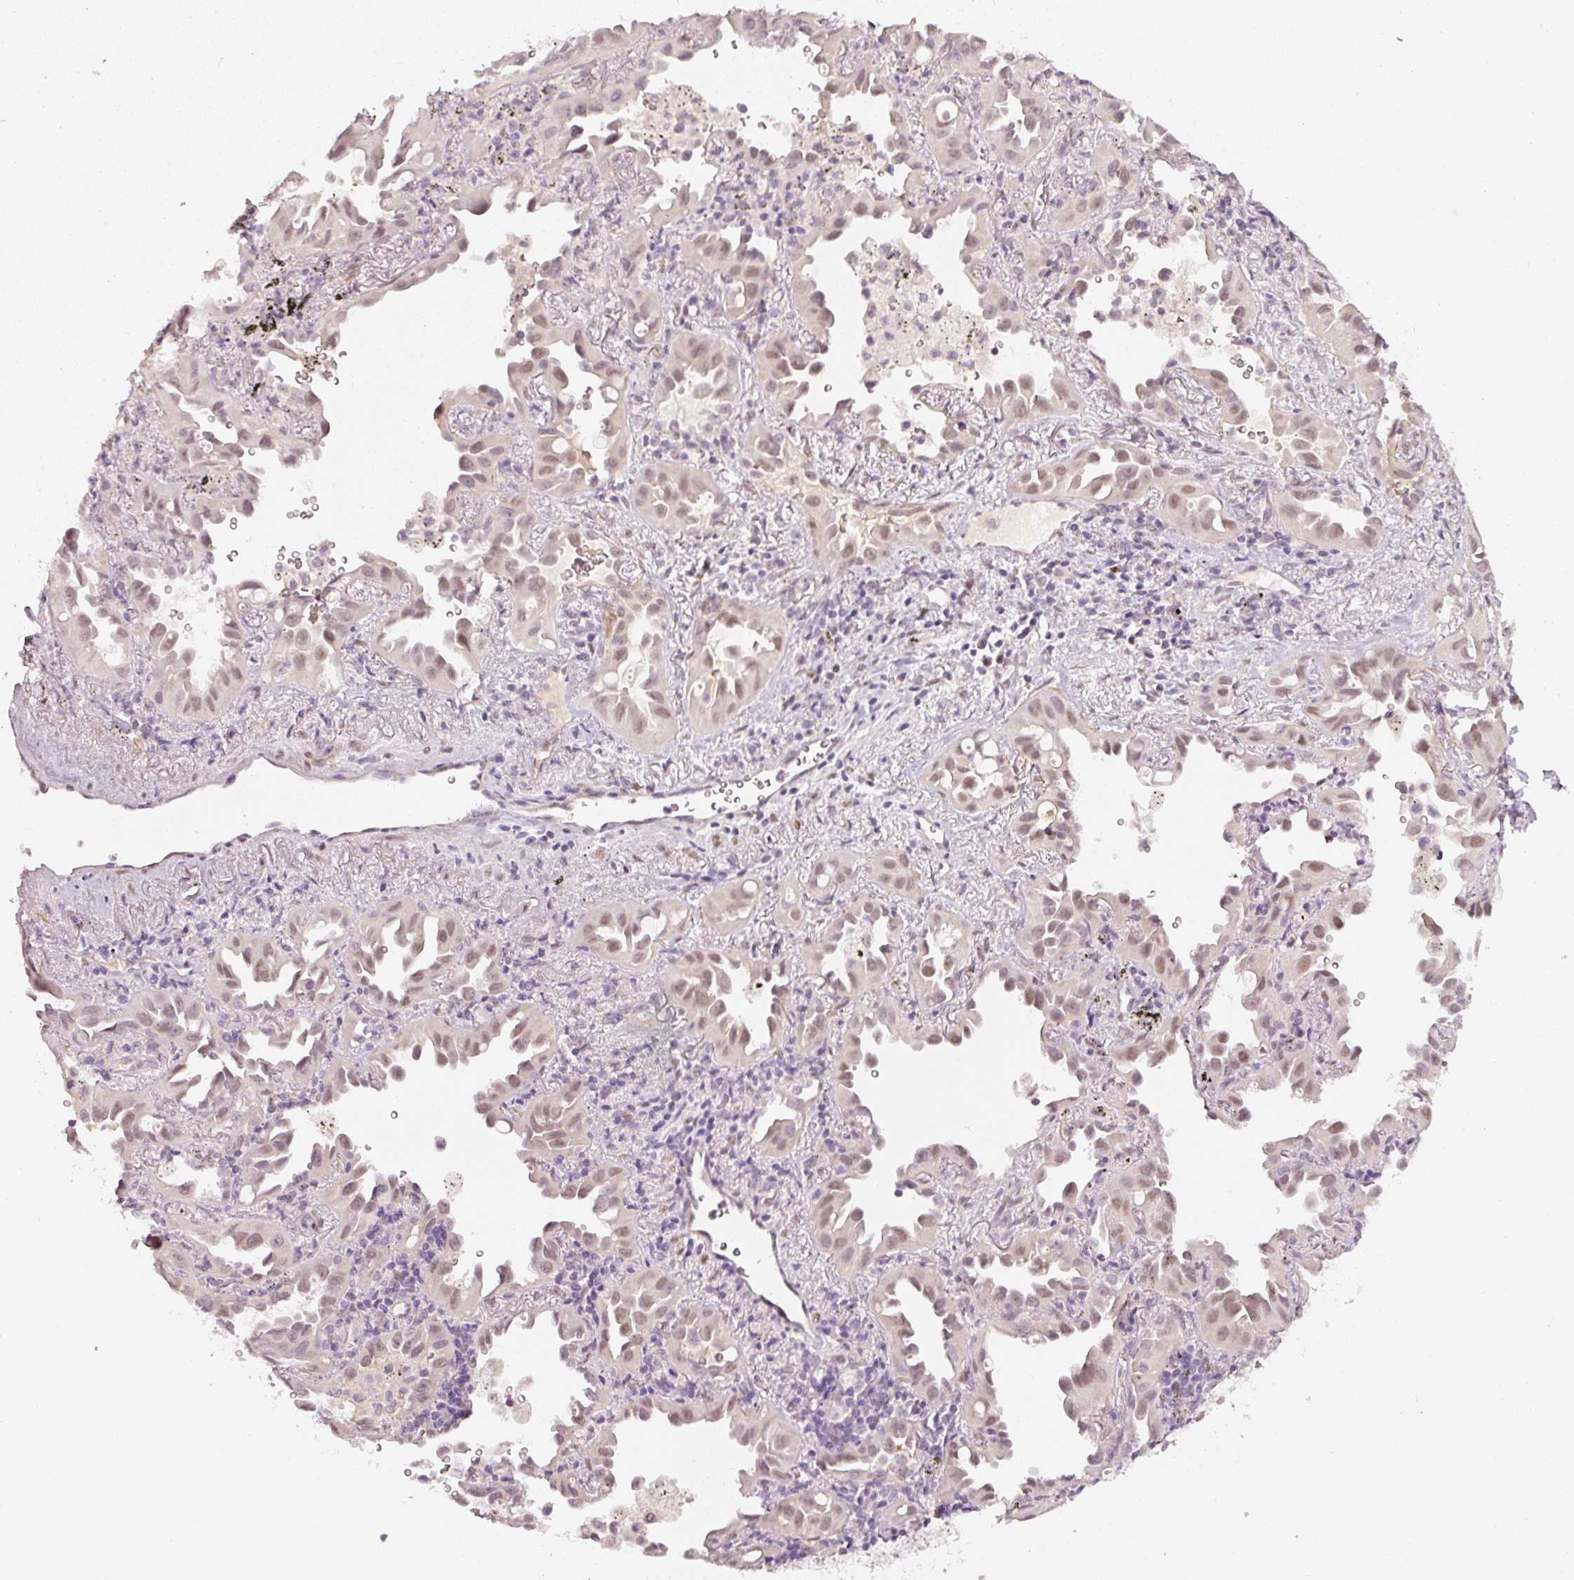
{"staining": {"intensity": "weak", "quantity": "25%-75%", "location": "nuclear"}, "tissue": "lung cancer", "cell_type": "Tumor cells", "image_type": "cancer", "snomed": [{"axis": "morphology", "description": "Adenocarcinoma, NOS"}, {"axis": "topography", "description": "Lung"}], "caption": "This is an image of immunohistochemistry (IHC) staining of adenocarcinoma (lung), which shows weak expression in the nuclear of tumor cells.", "gene": "TOGARAM1", "patient": {"sex": "male", "age": 68}}